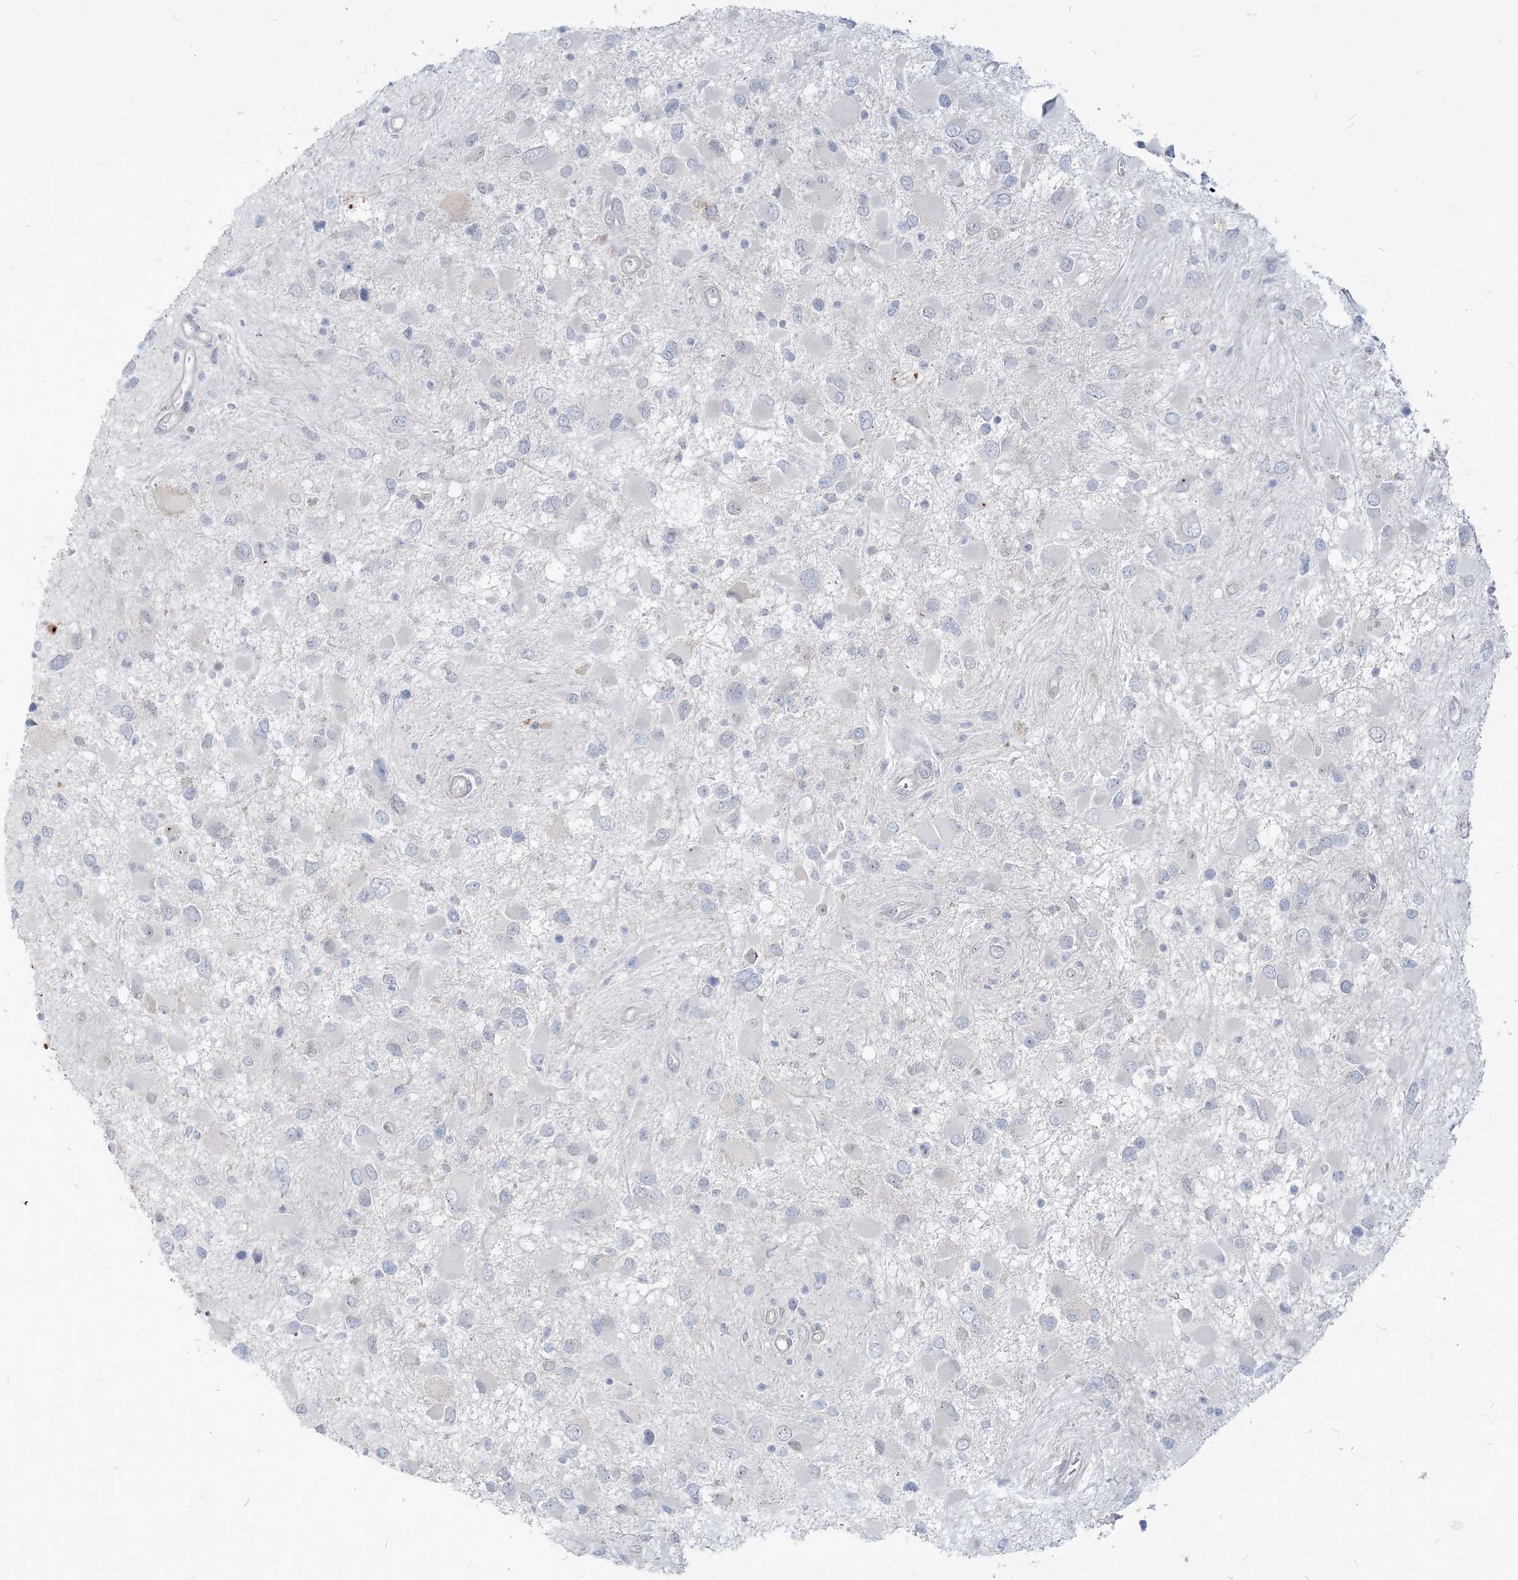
{"staining": {"intensity": "negative", "quantity": "none", "location": "none"}, "tissue": "glioma", "cell_type": "Tumor cells", "image_type": "cancer", "snomed": [{"axis": "morphology", "description": "Glioma, malignant, High grade"}, {"axis": "topography", "description": "Brain"}], "caption": "Tumor cells are negative for brown protein staining in malignant glioma (high-grade).", "gene": "SDAD1", "patient": {"sex": "male", "age": 53}}